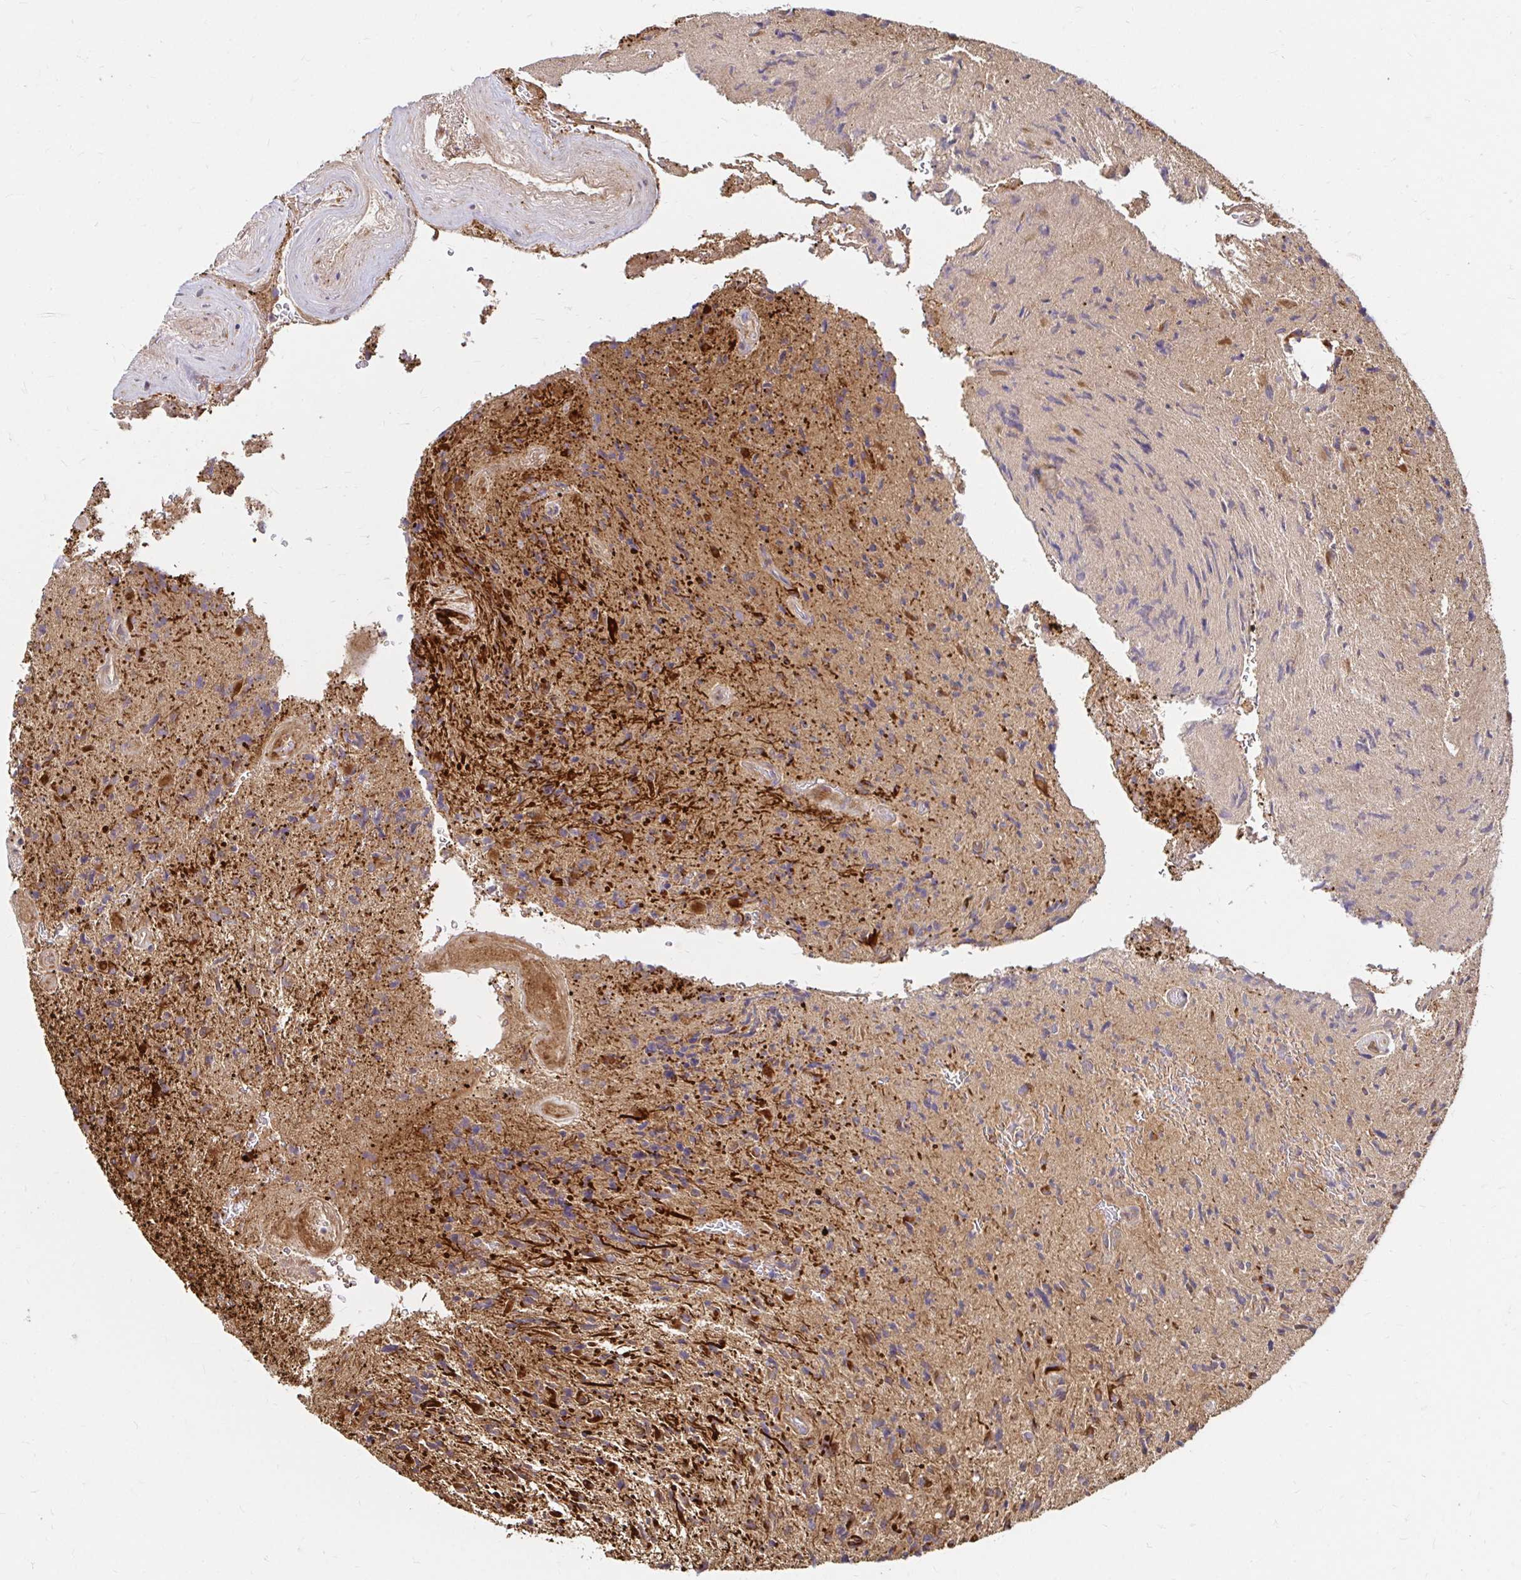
{"staining": {"intensity": "strong", "quantity": "<25%", "location": "cytoplasmic/membranous"}, "tissue": "glioma", "cell_type": "Tumor cells", "image_type": "cancer", "snomed": [{"axis": "morphology", "description": "Glioma, malignant, High grade"}, {"axis": "topography", "description": "Brain"}], "caption": "Strong cytoplasmic/membranous expression is appreciated in about <25% of tumor cells in glioma.", "gene": "ITGA2", "patient": {"sex": "male", "age": 54}}